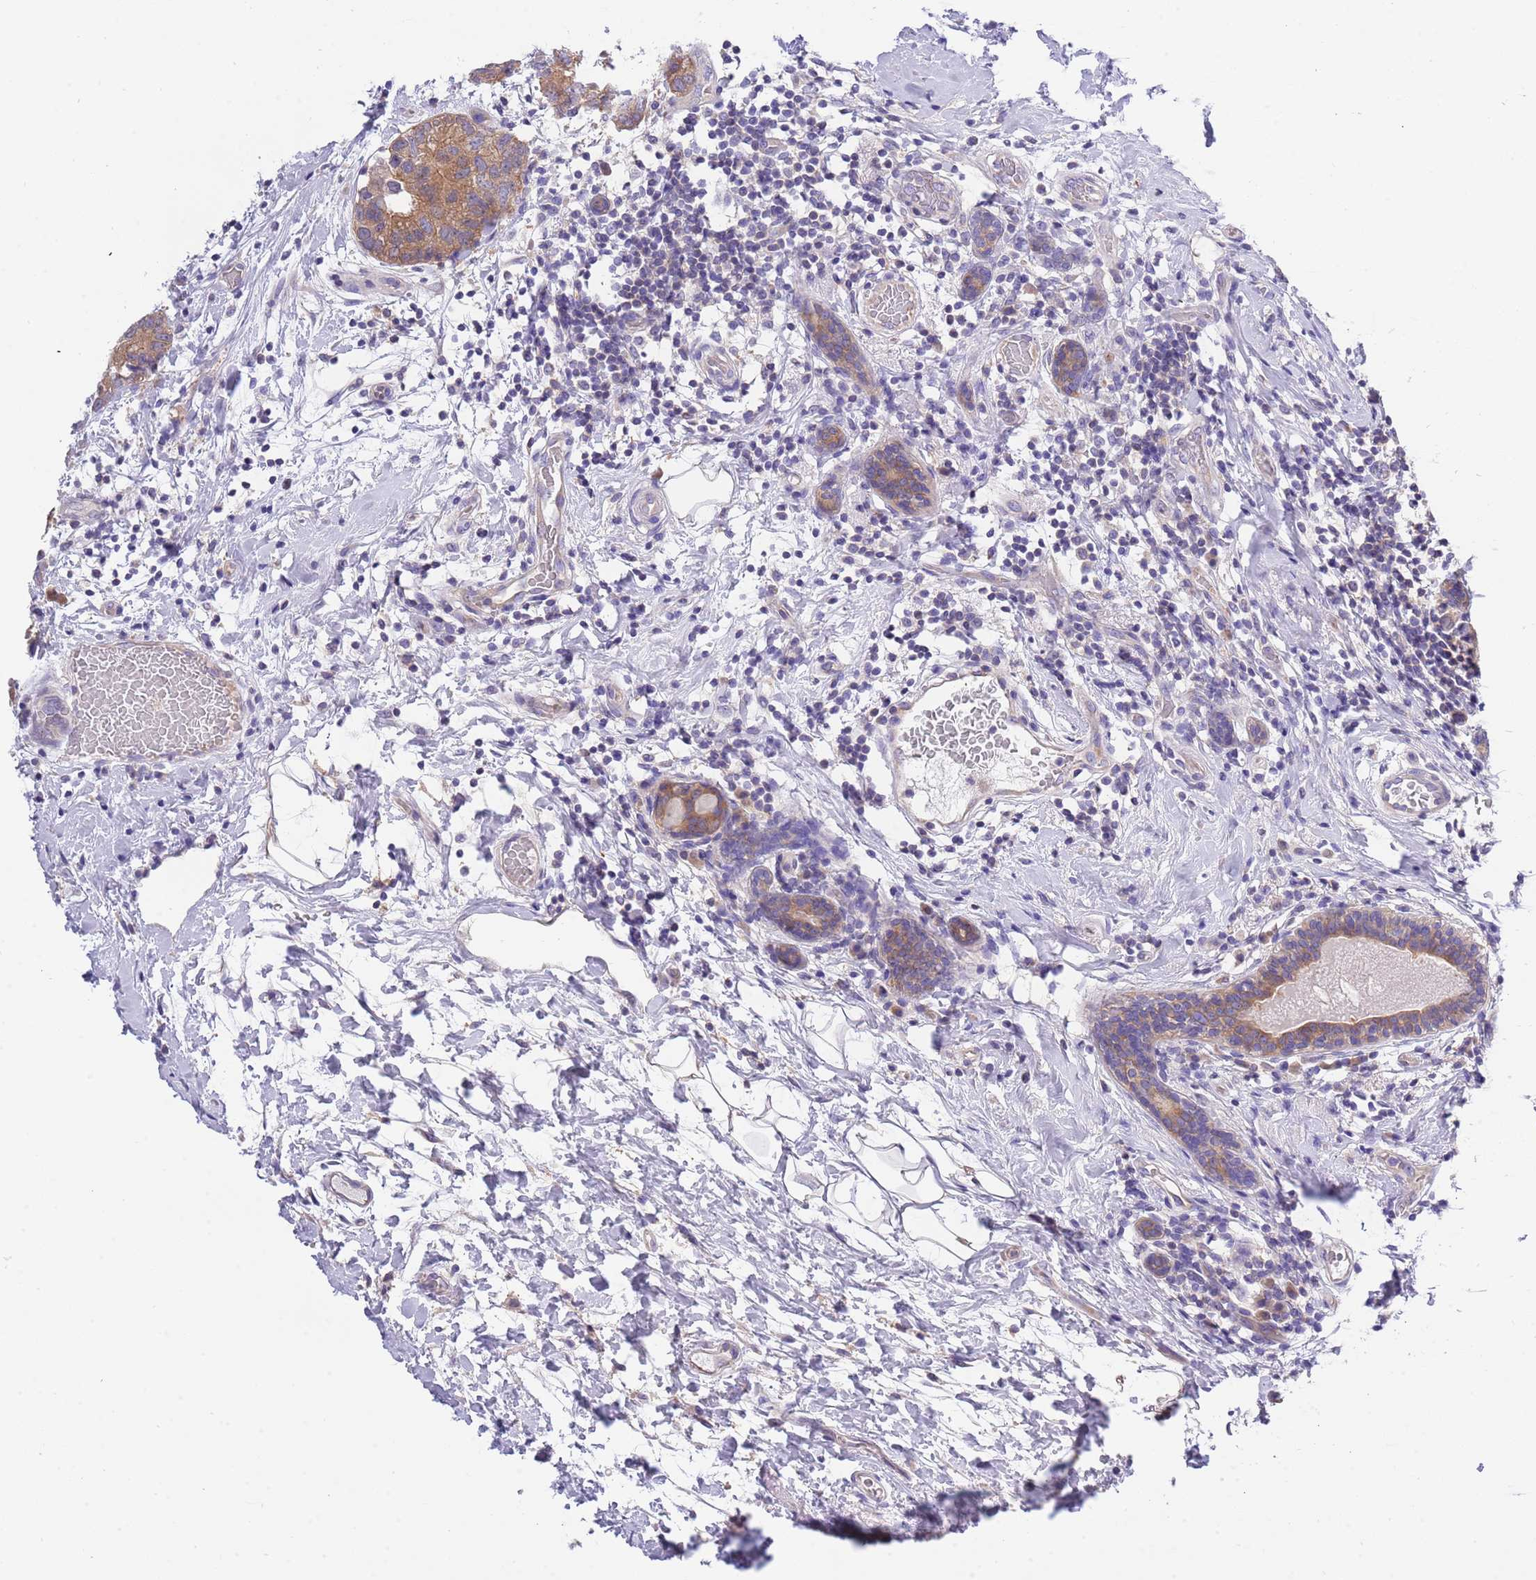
{"staining": {"intensity": "moderate", "quantity": ">75%", "location": "cytoplasmic/membranous"}, "tissue": "breast cancer", "cell_type": "Tumor cells", "image_type": "cancer", "snomed": [{"axis": "morphology", "description": "Duct carcinoma"}, {"axis": "topography", "description": "Breast"}], "caption": "High-magnification brightfield microscopy of breast infiltrating ductal carcinoma stained with DAB (3,3'-diaminobenzidine) (brown) and counterstained with hematoxylin (blue). tumor cells exhibit moderate cytoplasmic/membranous positivity is appreciated in approximately>75% of cells. The protein of interest is stained brown, and the nuclei are stained in blue (DAB IHC with brightfield microscopy, high magnification).", "gene": "STIP1", "patient": {"sex": "female", "age": 62}}